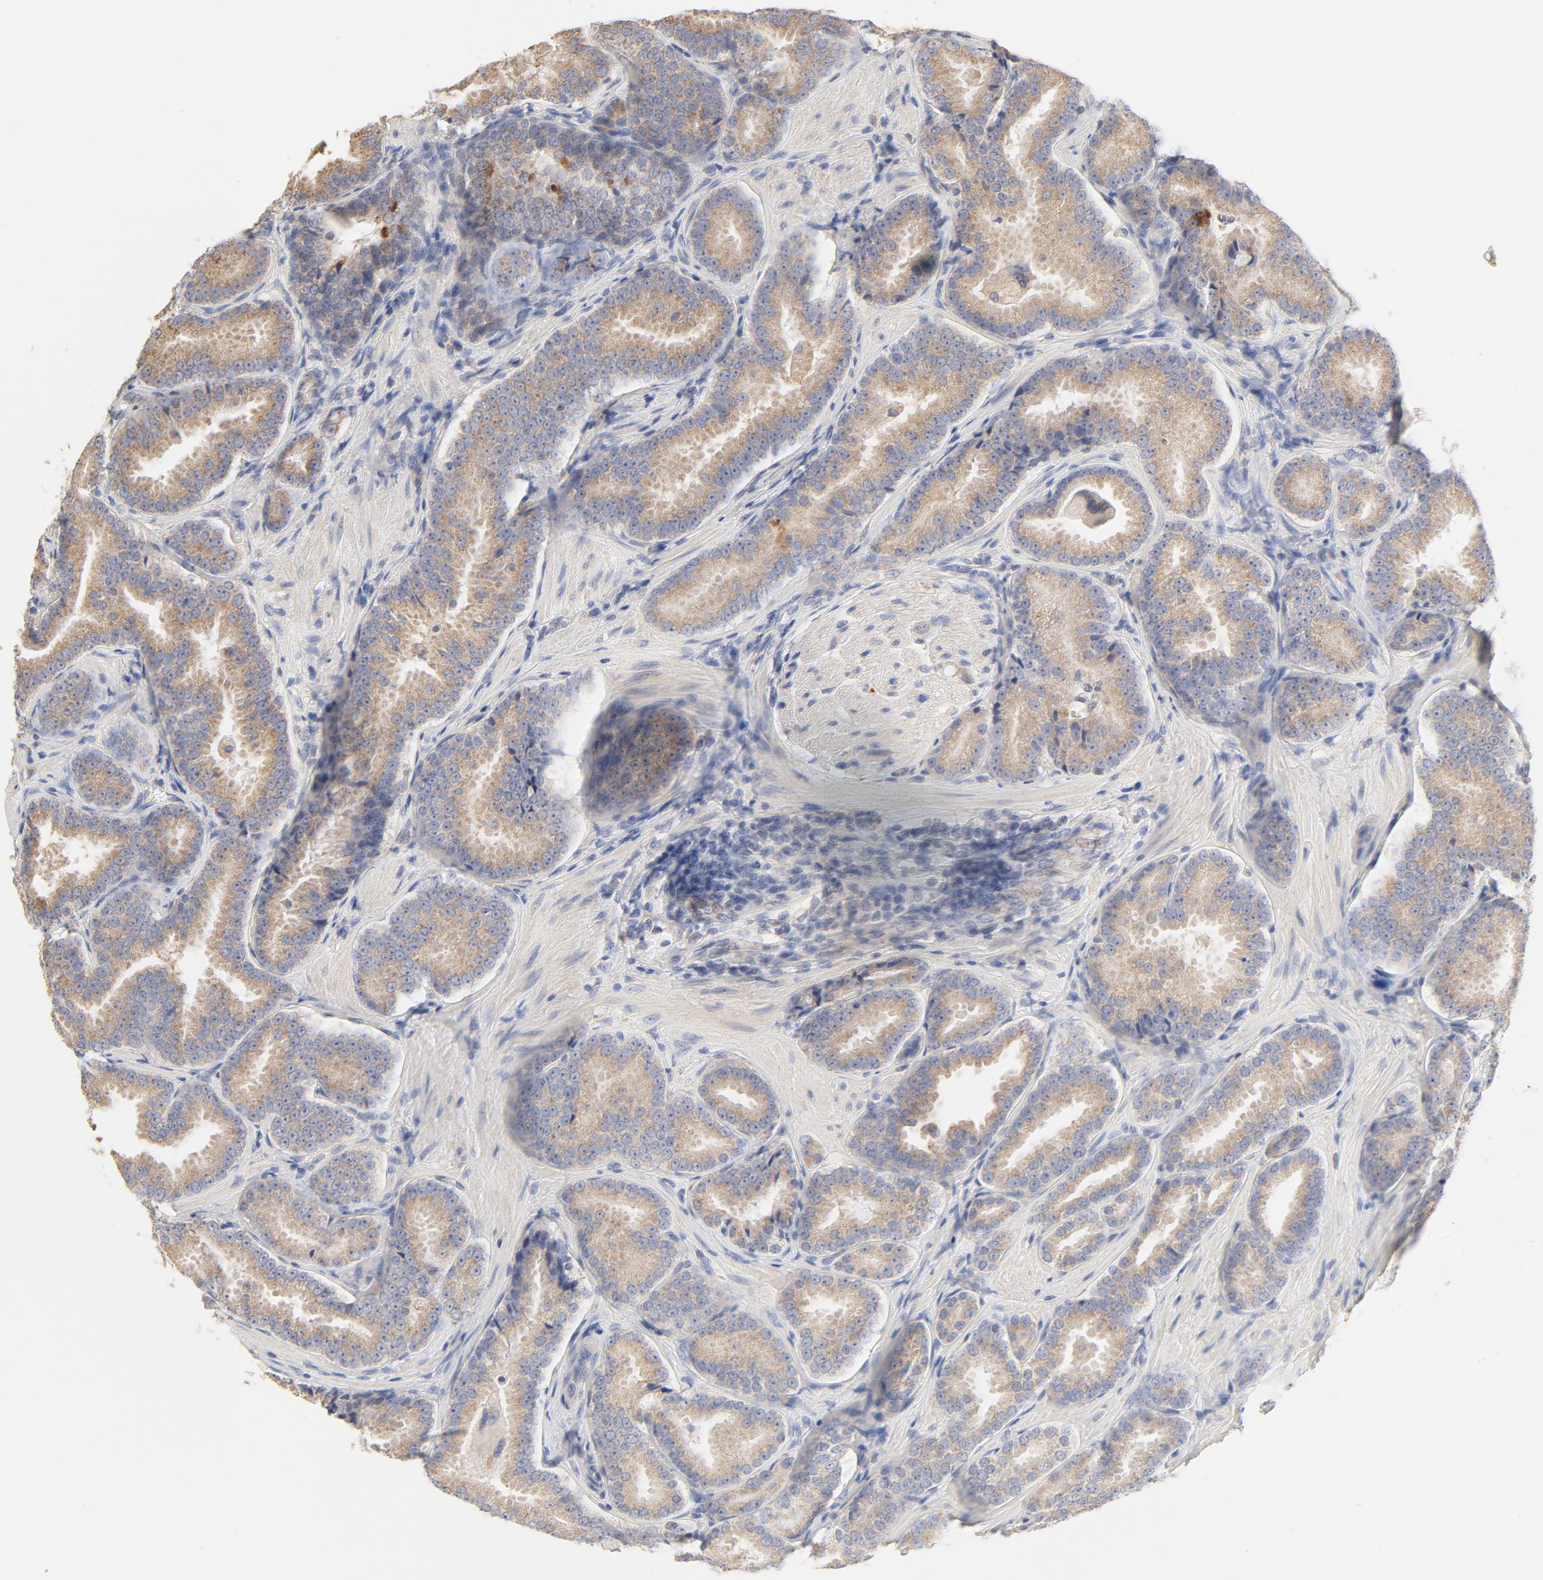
{"staining": {"intensity": "weak", "quantity": ">75%", "location": "cytoplasmic/membranous"}, "tissue": "prostate cancer", "cell_type": "Tumor cells", "image_type": "cancer", "snomed": [{"axis": "morphology", "description": "Adenocarcinoma, Low grade"}, {"axis": "topography", "description": "Prostate"}], "caption": "A high-resolution micrograph shows immunohistochemistry (IHC) staining of prostate cancer, which shows weak cytoplasmic/membranous staining in approximately >75% of tumor cells.", "gene": "FCGBP", "patient": {"sex": "male", "age": 59}}